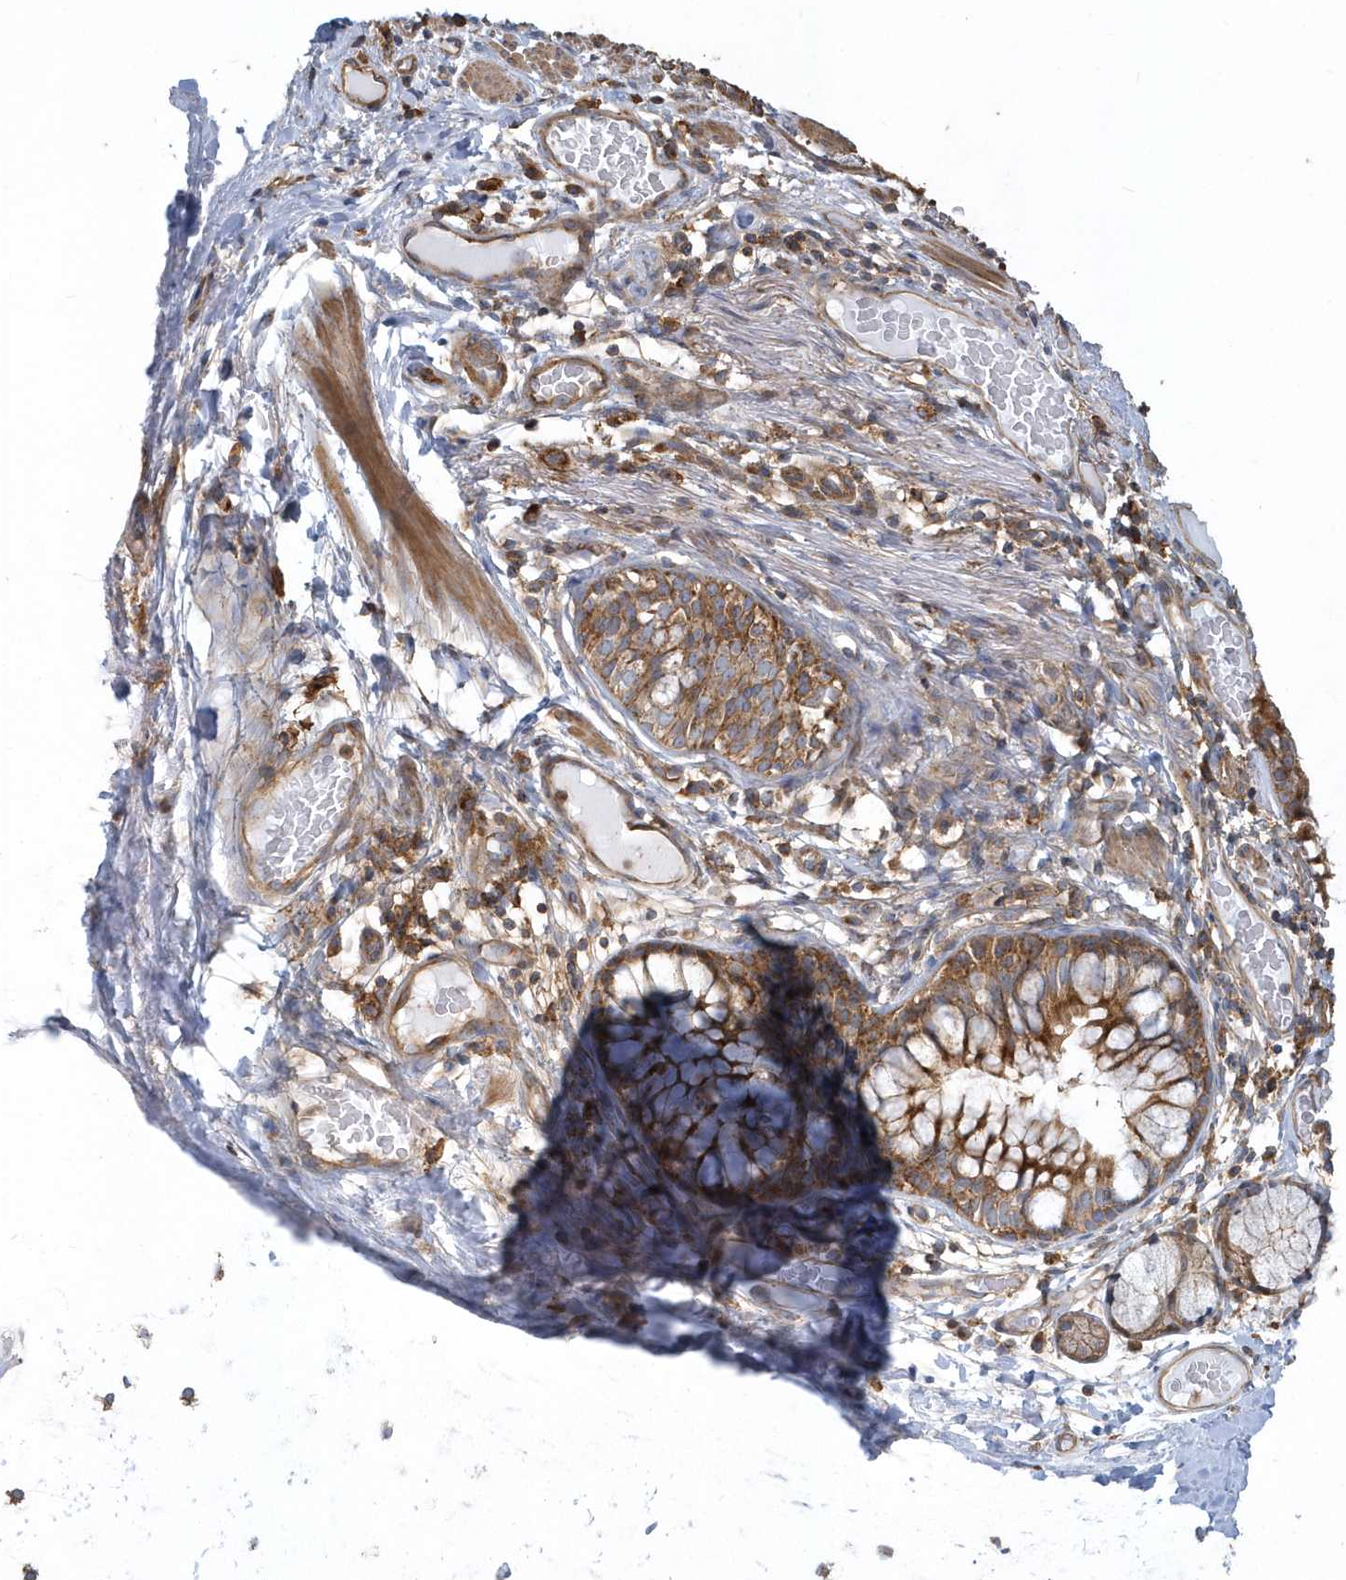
{"staining": {"intensity": "moderate", "quantity": ">75%", "location": "cytoplasmic/membranous"}, "tissue": "bronchus", "cell_type": "Respiratory epithelial cells", "image_type": "normal", "snomed": [{"axis": "morphology", "description": "Normal tissue, NOS"}, {"axis": "topography", "description": "Cartilage tissue"}, {"axis": "topography", "description": "Bronchus"}], "caption": "The photomicrograph reveals immunohistochemical staining of unremarkable bronchus. There is moderate cytoplasmic/membranous expression is seen in about >75% of respiratory epithelial cells.", "gene": "TRAIP", "patient": {"sex": "female", "age": 36}}